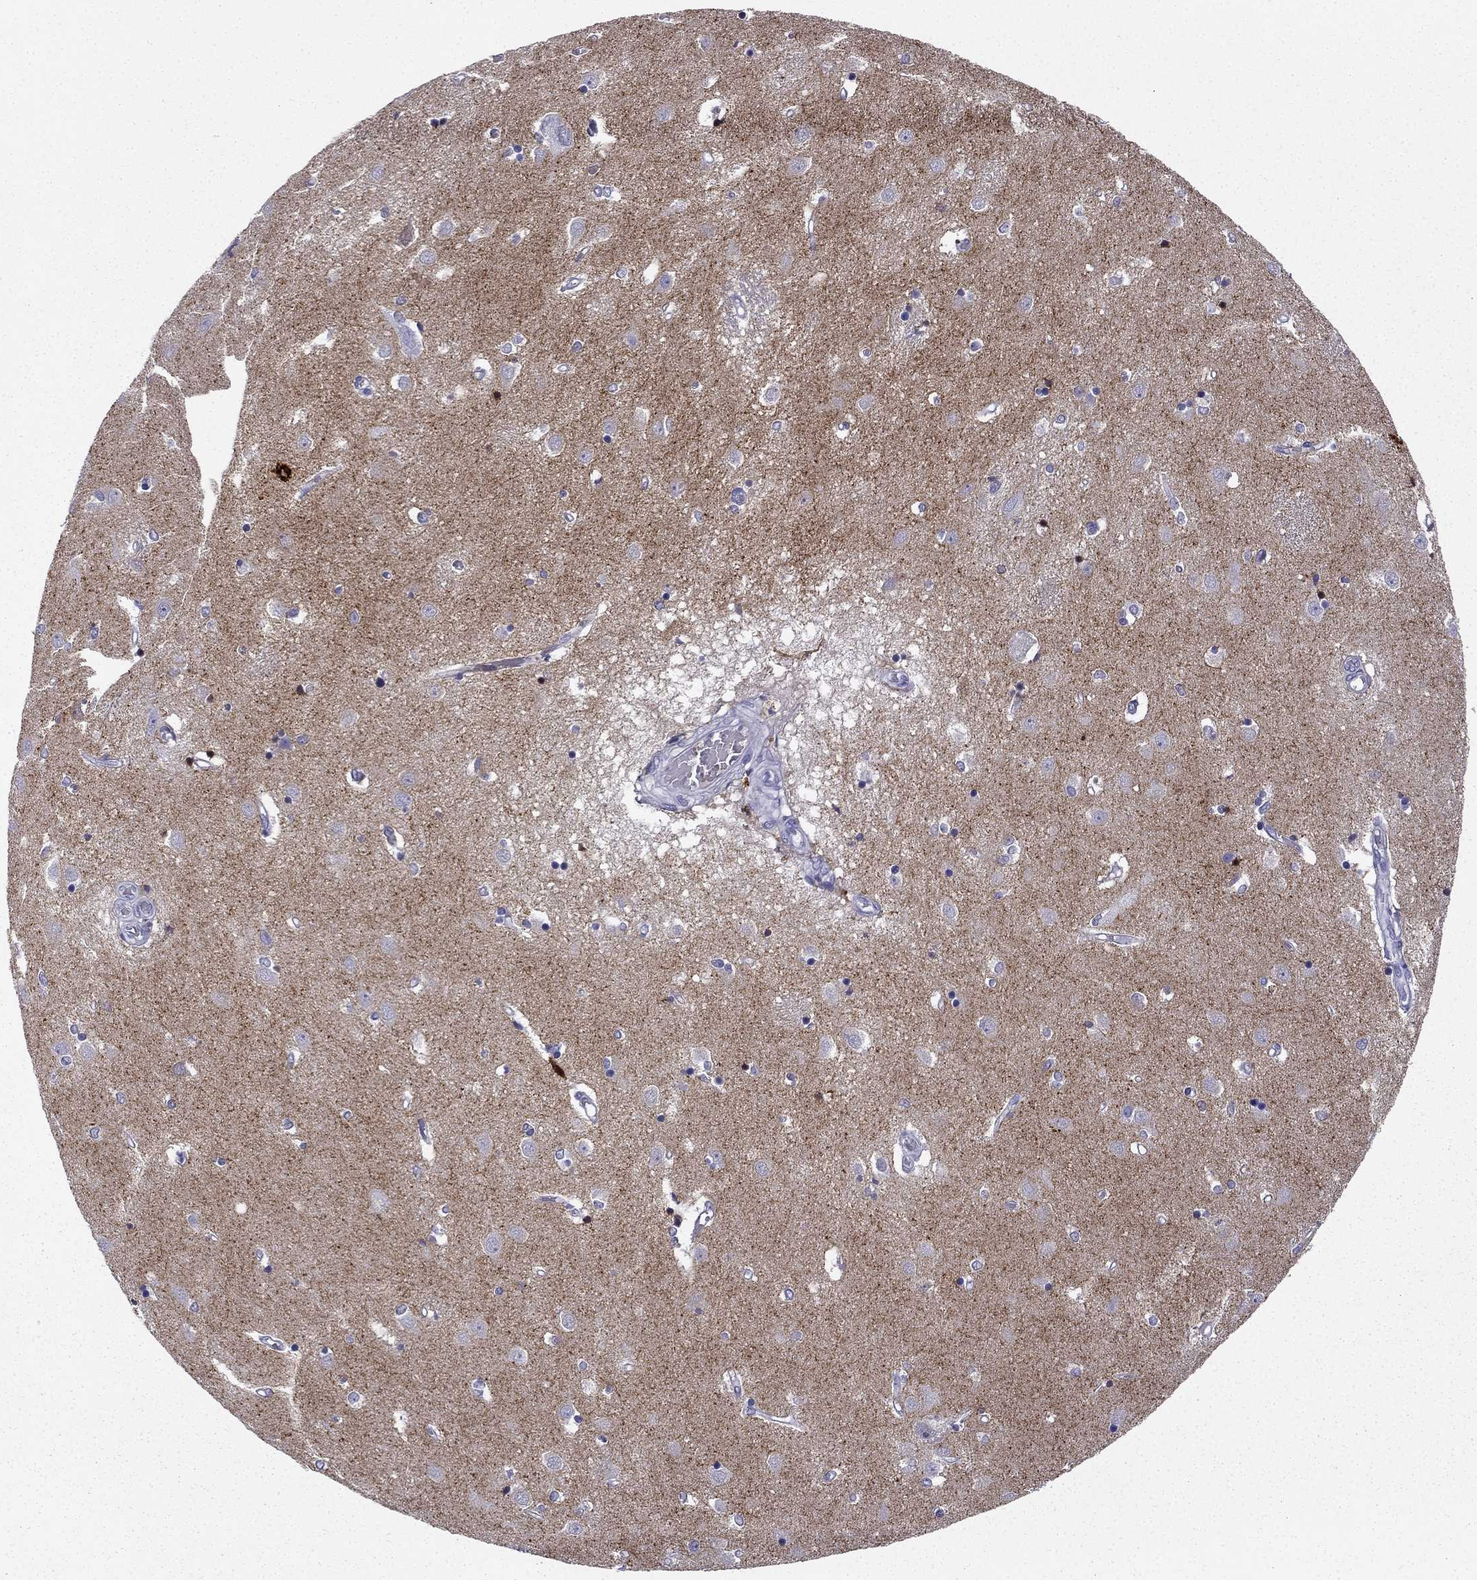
{"staining": {"intensity": "strong", "quantity": "<25%", "location": "cytoplasmic/membranous"}, "tissue": "caudate", "cell_type": "Glial cells", "image_type": "normal", "snomed": [{"axis": "morphology", "description": "Normal tissue, NOS"}, {"axis": "topography", "description": "Lateral ventricle wall"}], "caption": "Immunohistochemical staining of normal human caudate shows medium levels of strong cytoplasmic/membranous expression in about <25% of glial cells.", "gene": "NPTX1", "patient": {"sex": "male", "age": 54}}